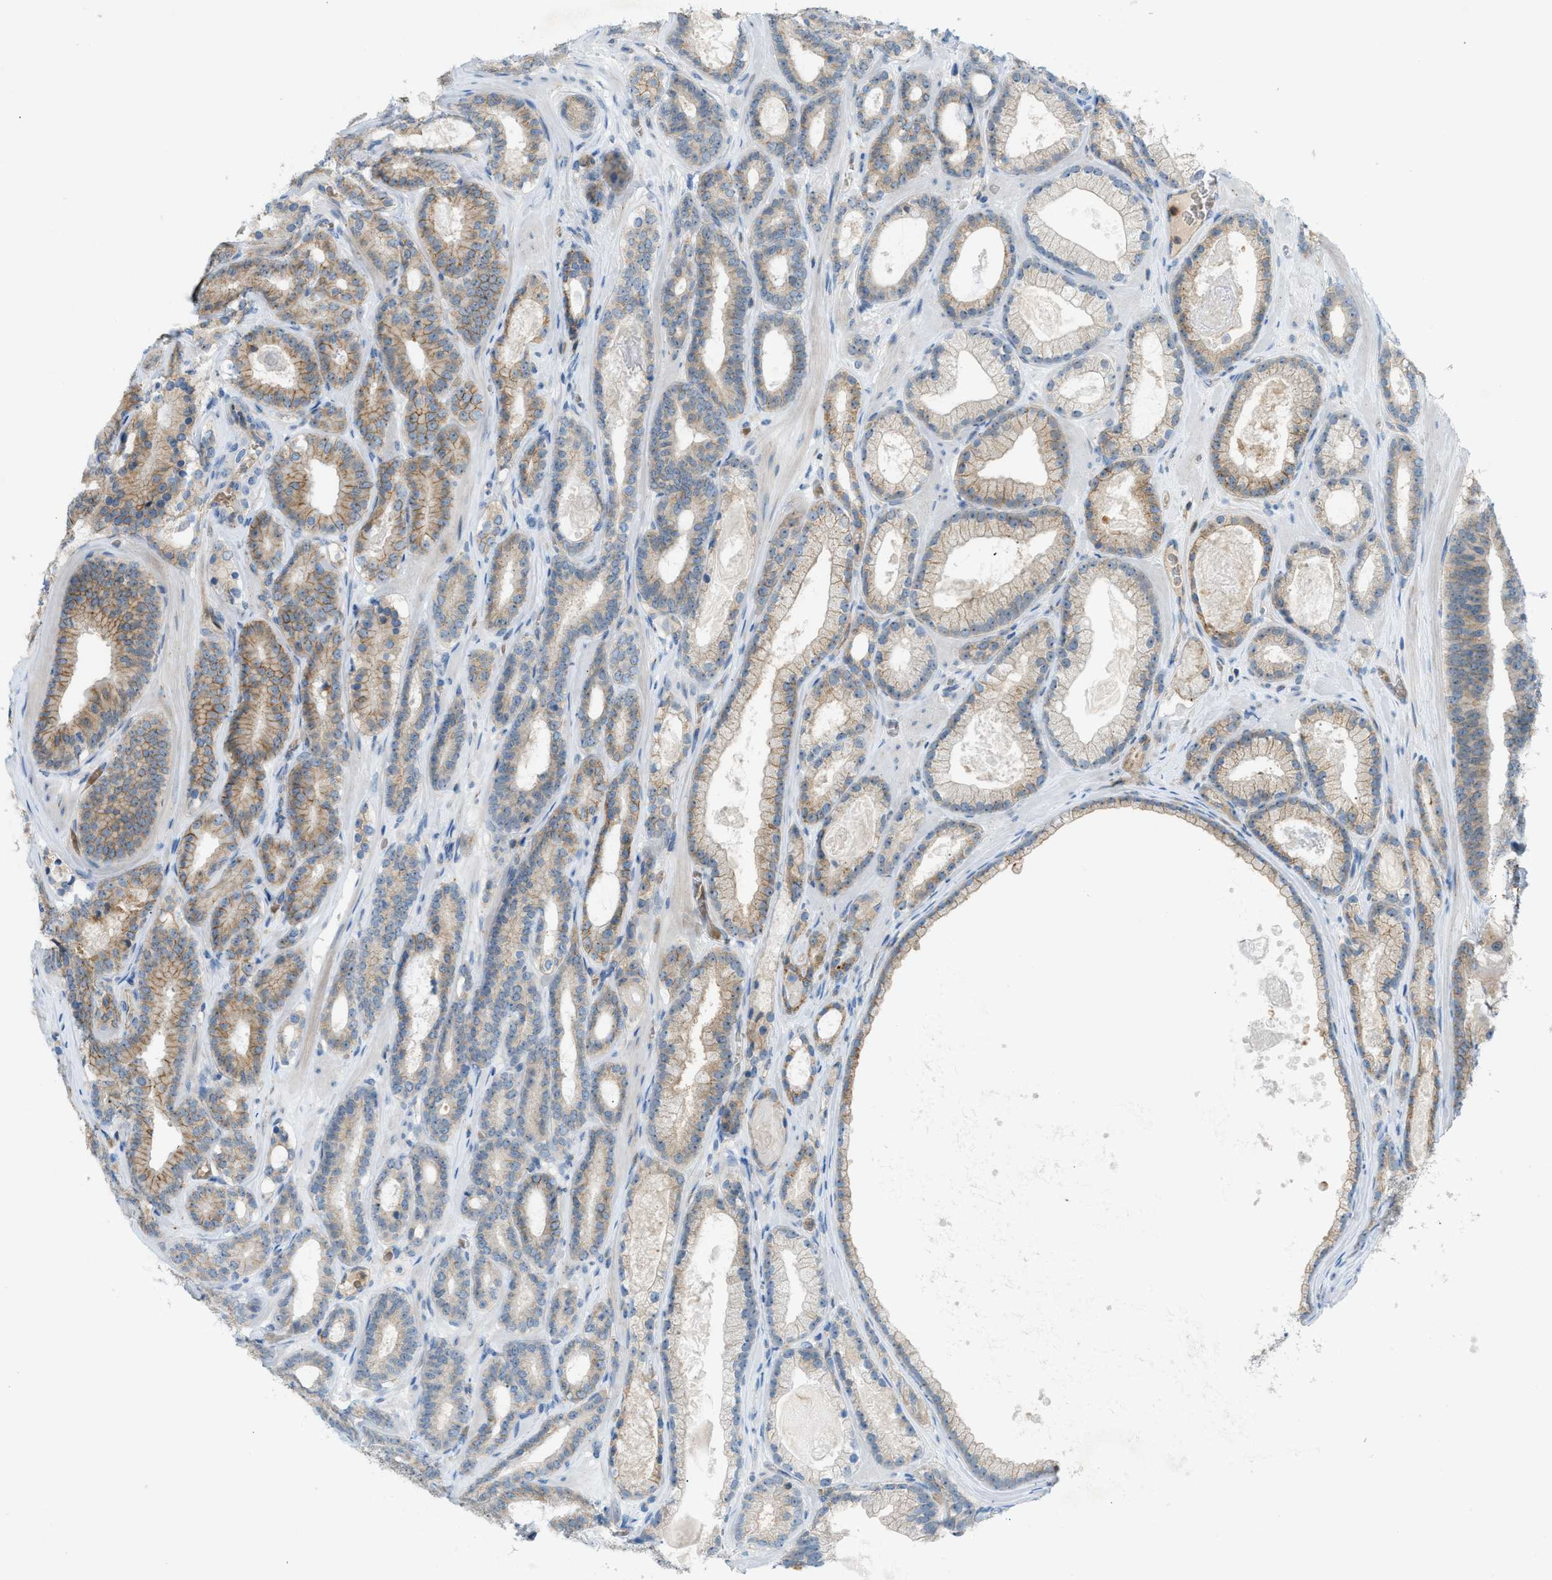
{"staining": {"intensity": "moderate", "quantity": "25%-75%", "location": "cytoplasmic/membranous"}, "tissue": "prostate cancer", "cell_type": "Tumor cells", "image_type": "cancer", "snomed": [{"axis": "morphology", "description": "Adenocarcinoma, High grade"}, {"axis": "topography", "description": "Prostate"}], "caption": "An immunohistochemistry image of tumor tissue is shown. Protein staining in brown labels moderate cytoplasmic/membranous positivity in prostate cancer within tumor cells.", "gene": "GRK6", "patient": {"sex": "male", "age": 60}}